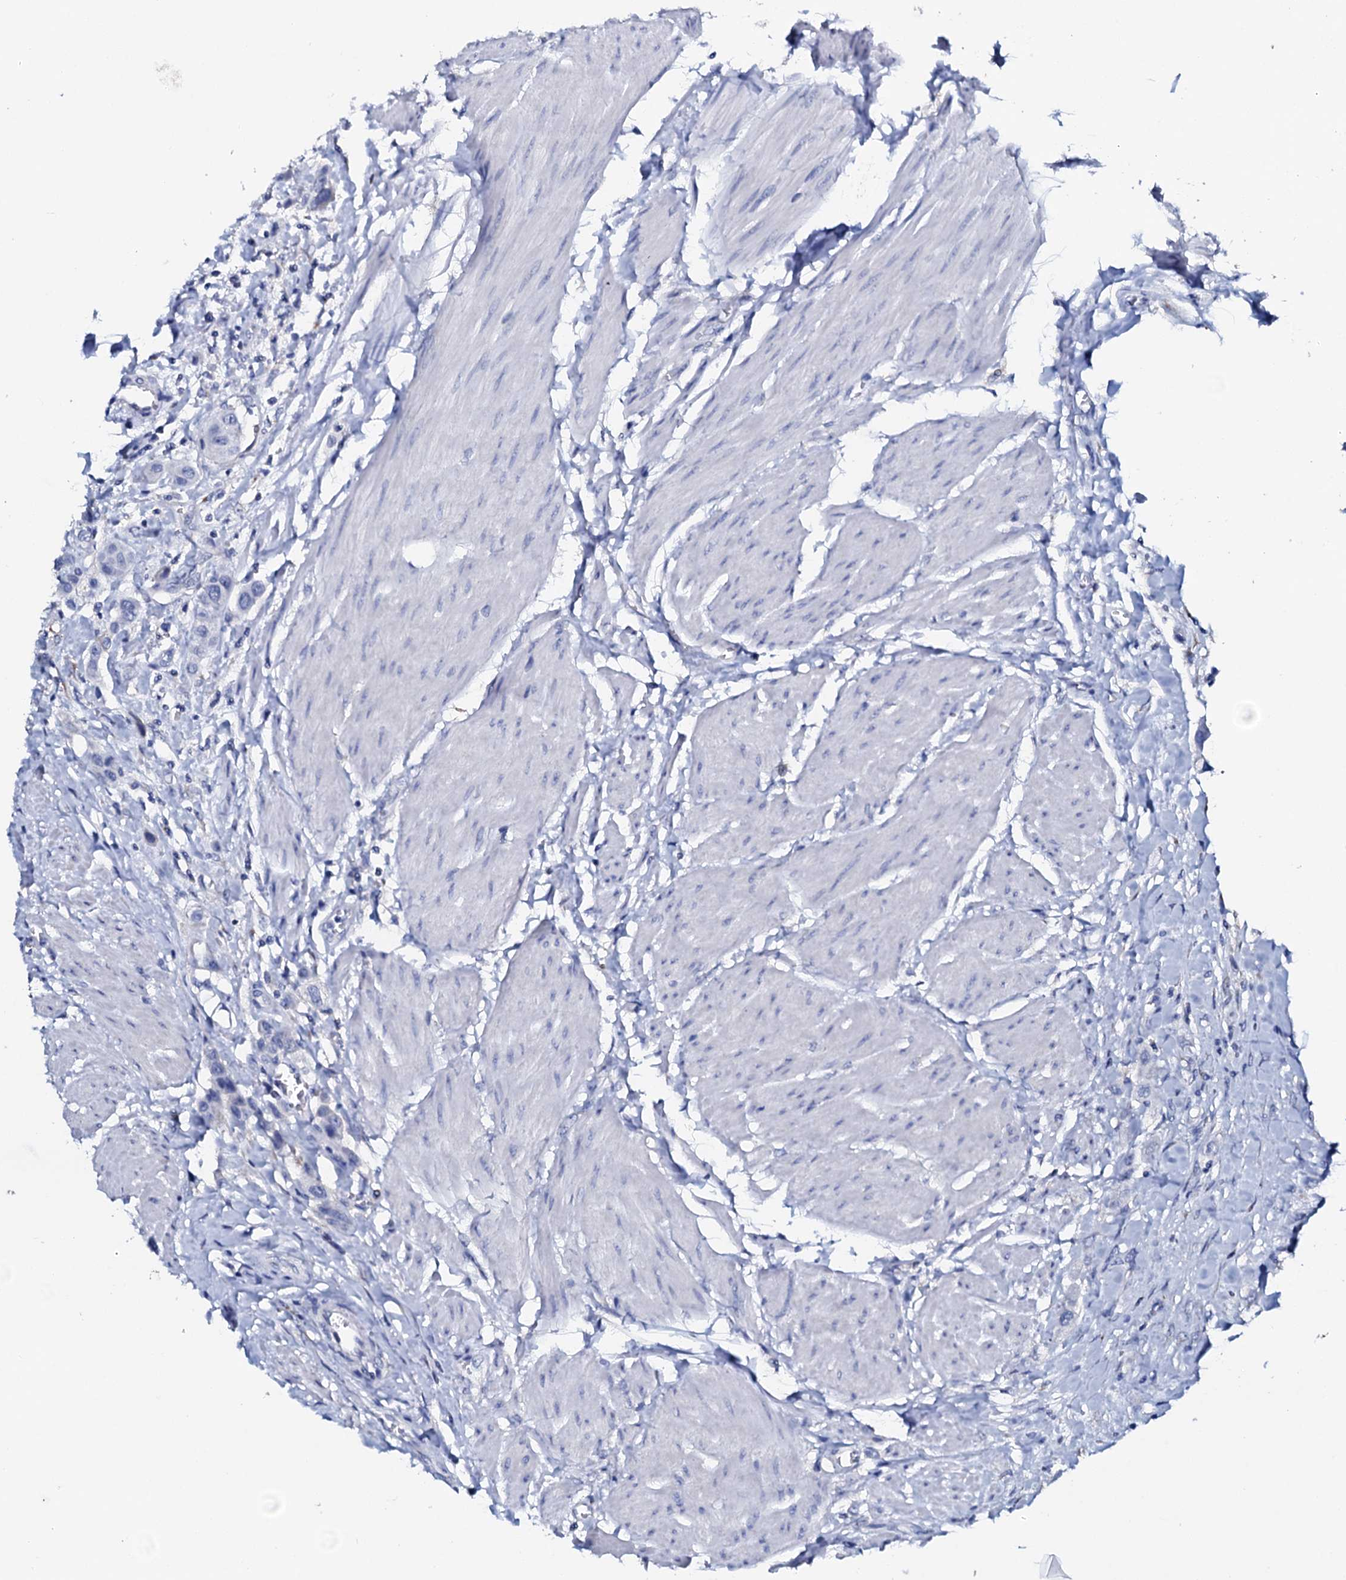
{"staining": {"intensity": "negative", "quantity": "none", "location": "none"}, "tissue": "urothelial cancer", "cell_type": "Tumor cells", "image_type": "cancer", "snomed": [{"axis": "morphology", "description": "Urothelial carcinoma, High grade"}, {"axis": "topography", "description": "Urinary bladder"}], "caption": "Protein analysis of urothelial carcinoma (high-grade) demonstrates no significant expression in tumor cells.", "gene": "AMER2", "patient": {"sex": "male", "age": 50}}